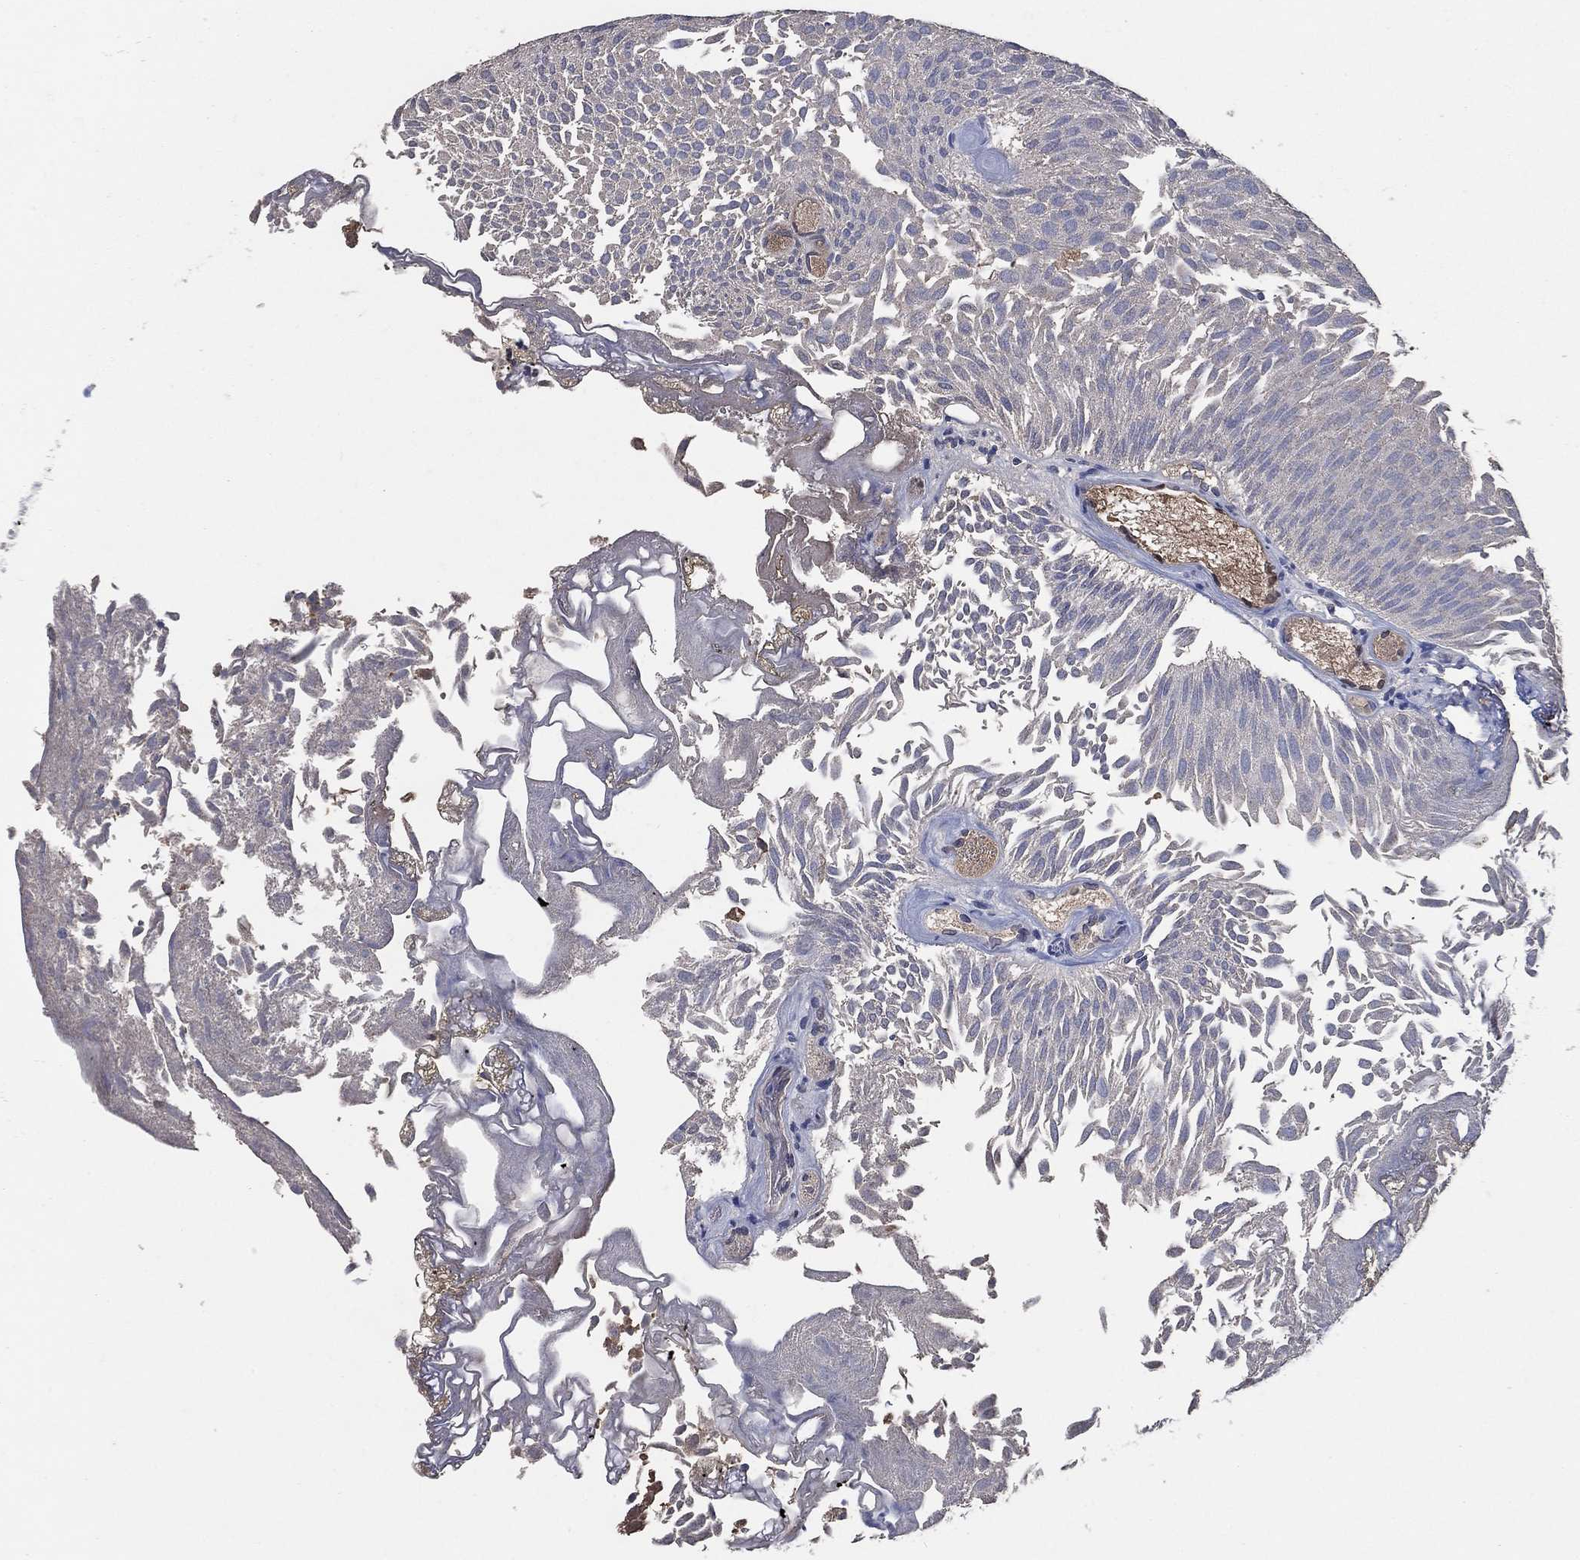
{"staining": {"intensity": "negative", "quantity": "none", "location": "none"}, "tissue": "urothelial cancer", "cell_type": "Tumor cells", "image_type": "cancer", "snomed": [{"axis": "morphology", "description": "Urothelial carcinoma, Low grade"}, {"axis": "topography", "description": "Urinary bladder"}], "caption": "Human low-grade urothelial carcinoma stained for a protein using immunohistochemistry (IHC) exhibits no positivity in tumor cells.", "gene": "MRPS24", "patient": {"sex": "male", "age": 52}}